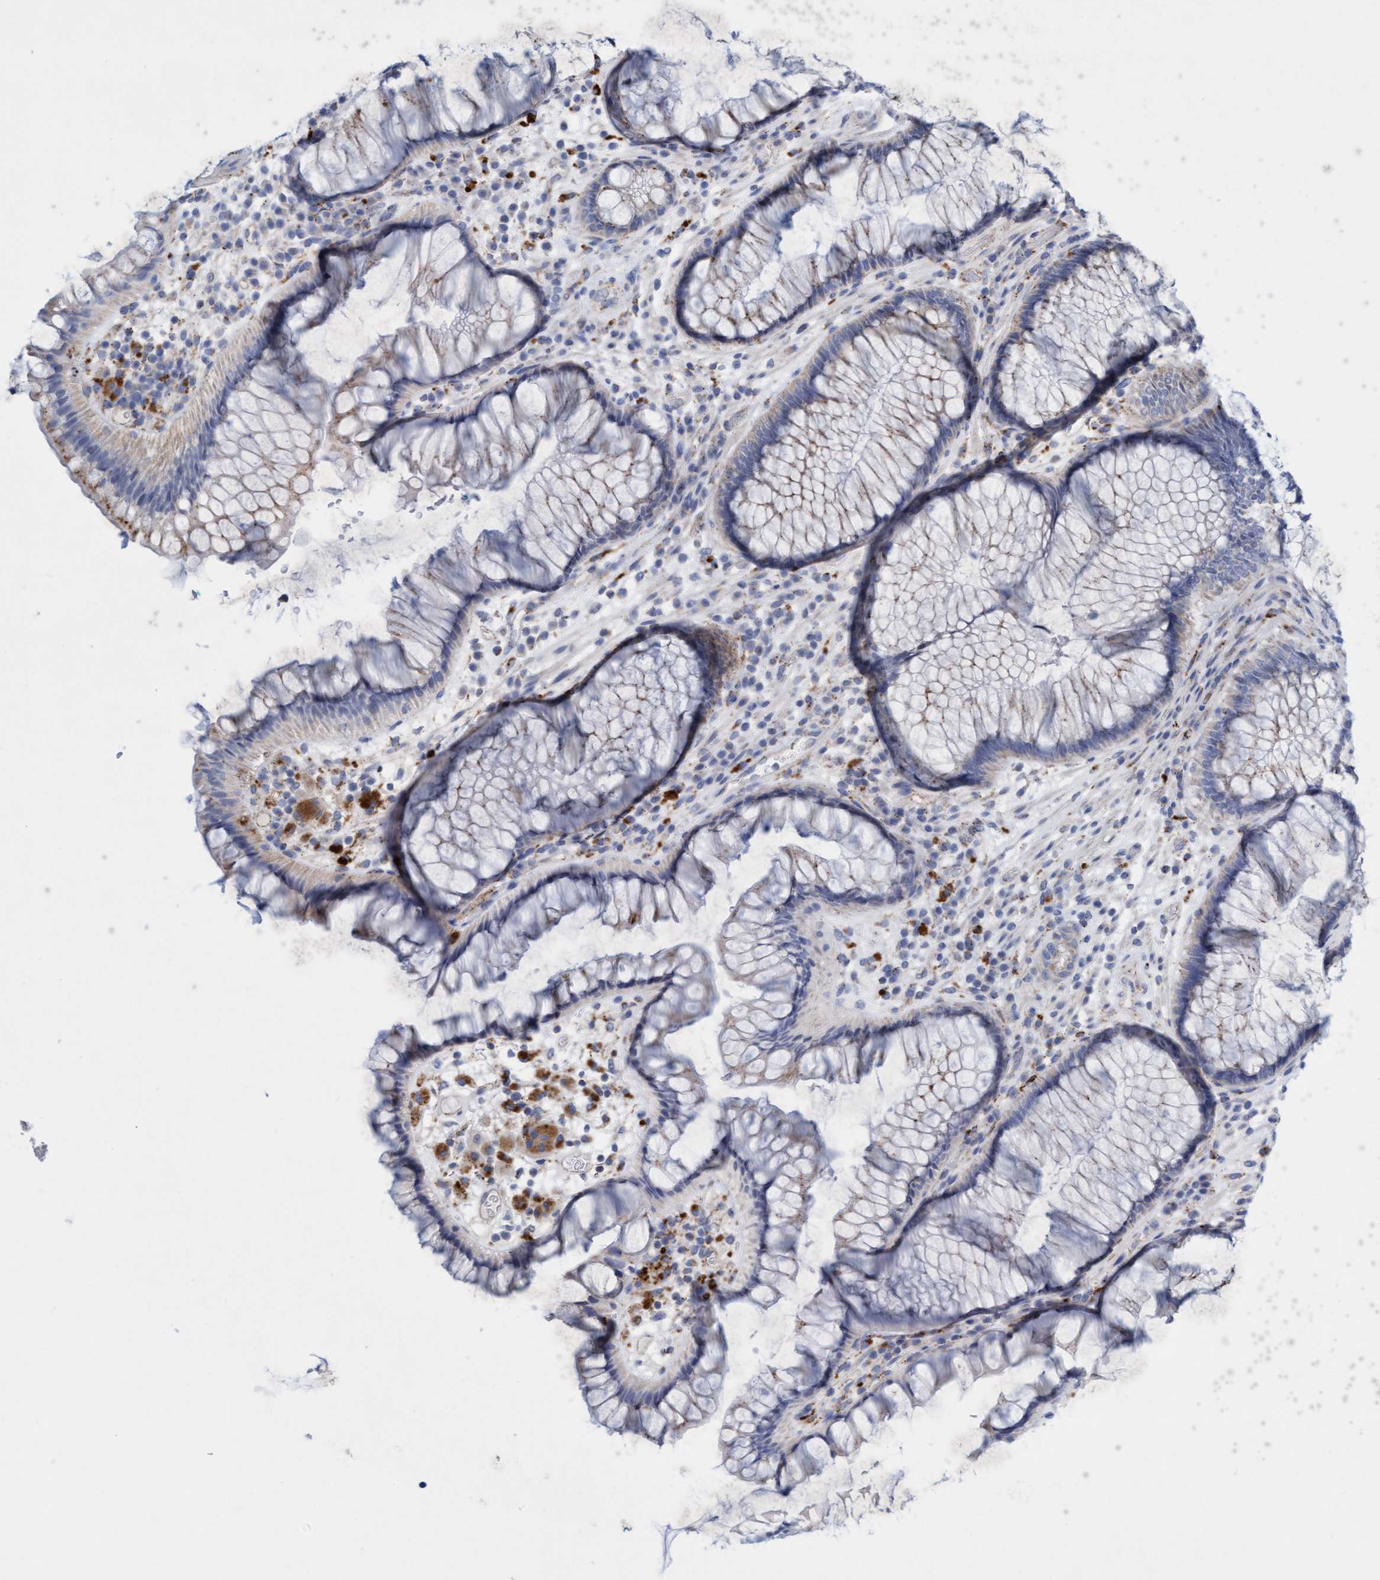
{"staining": {"intensity": "moderate", "quantity": "<25%", "location": "cytoplasmic/membranous"}, "tissue": "rectum", "cell_type": "Glandular cells", "image_type": "normal", "snomed": [{"axis": "morphology", "description": "Normal tissue, NOS"}, {"axis": "topography", "description": "Rectum"}], "caption": "Protein expression analysis of benign human rectum reveals moderate cytoplasmic/membranous staining in approximately <25% of glandular cells. (brown staining indicates protein expression, while blue staining denotes nuclei).", "gene": "SGSH", "patient": {"sex": "male", "age": 51}}